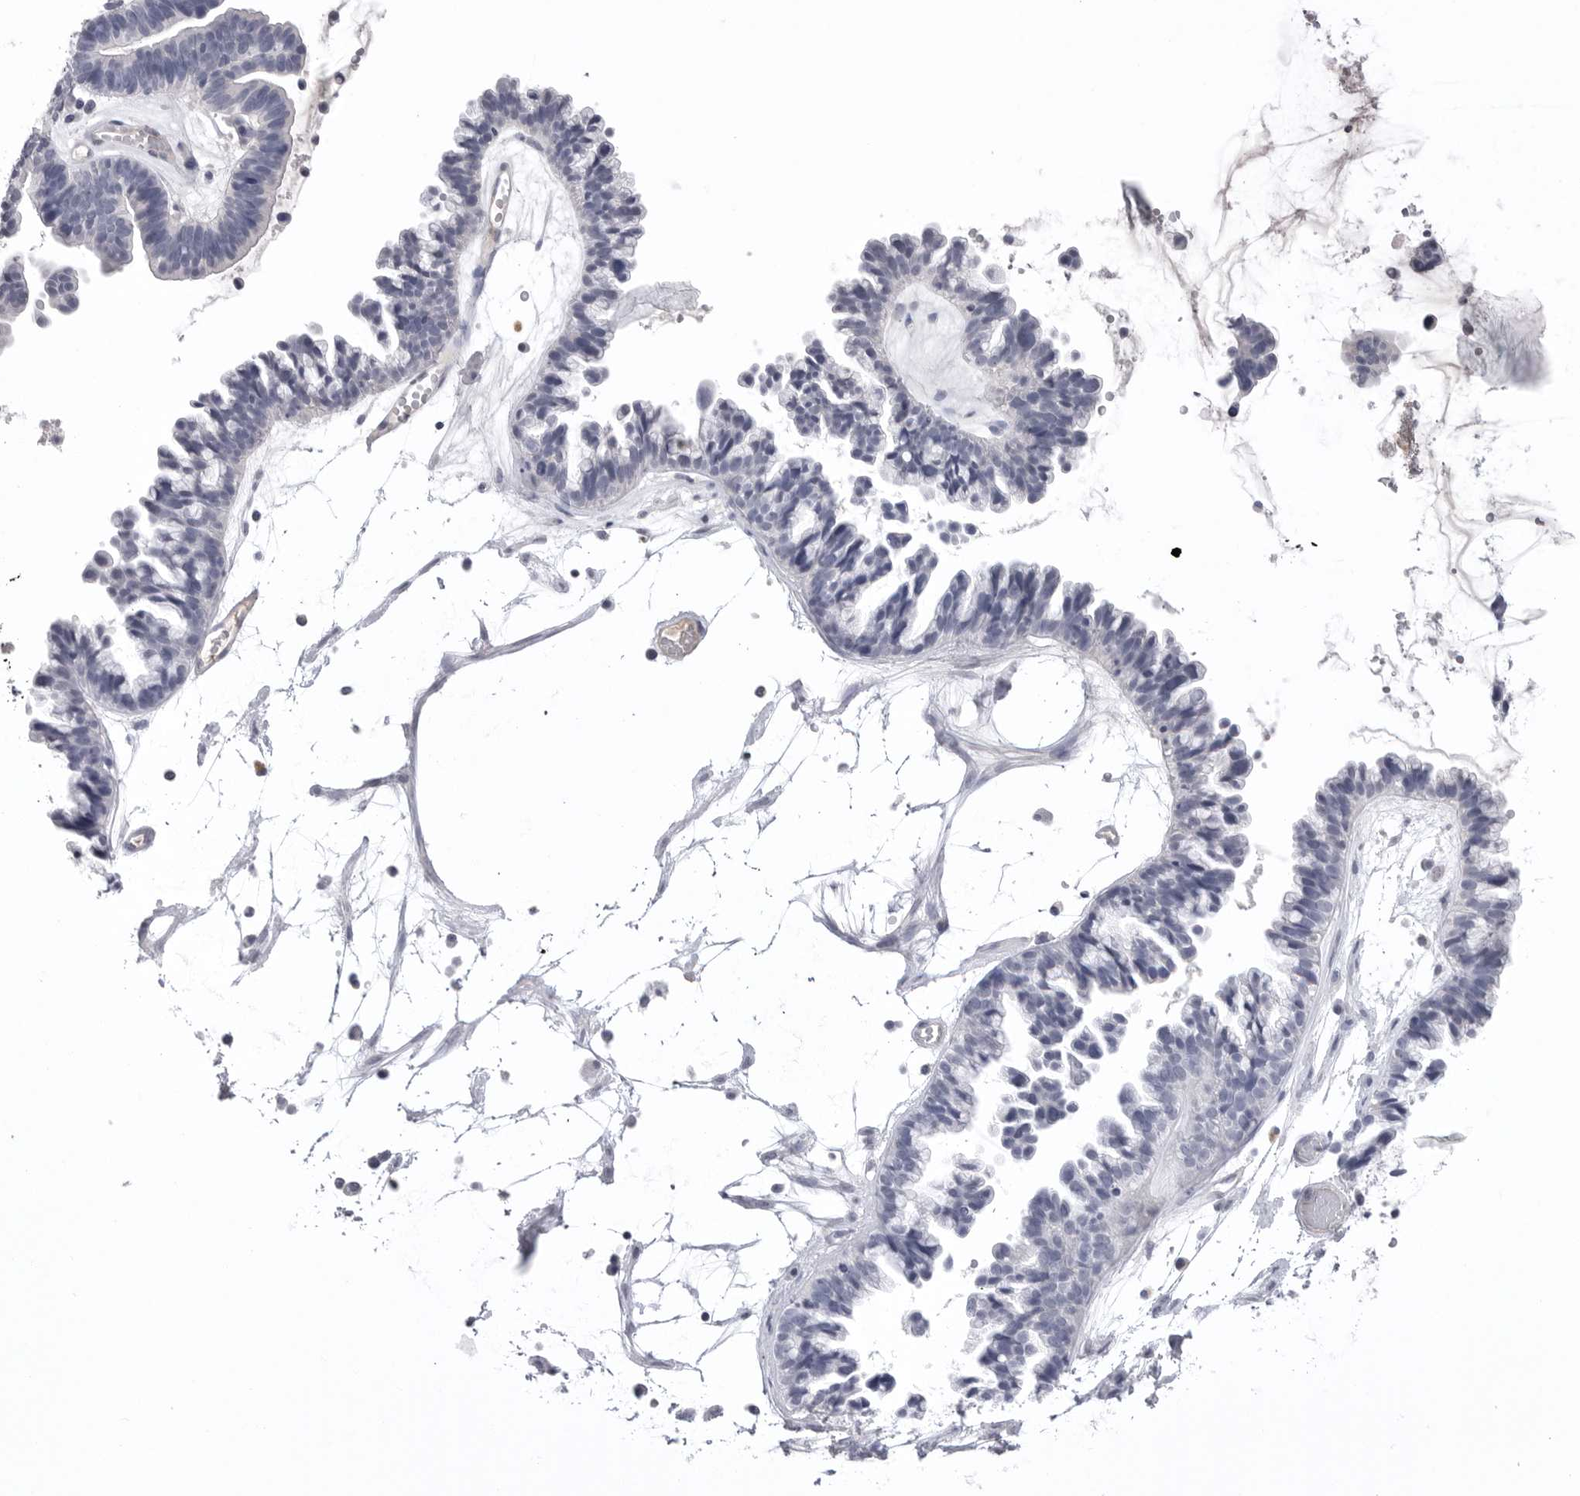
{"staining": {"intensity": "negative", "quantity": "none", "location": "none"}, "tissue": "ovarian cancer", "cell_type": "Tumor cells", "image_type": "cancer", "snomed": [{"axis": "morphology", "description": "Cystadenocarcinoma, serous, NOS"}, {"axis": "topography", "description": "Ovary"}], "caption": "Image shows no significant protein positivity in tumor cells of ovarian serous cystadenocarcinoma.", "gene": "DLGAP3", "patient": {"sex": "female", "age": 56}}